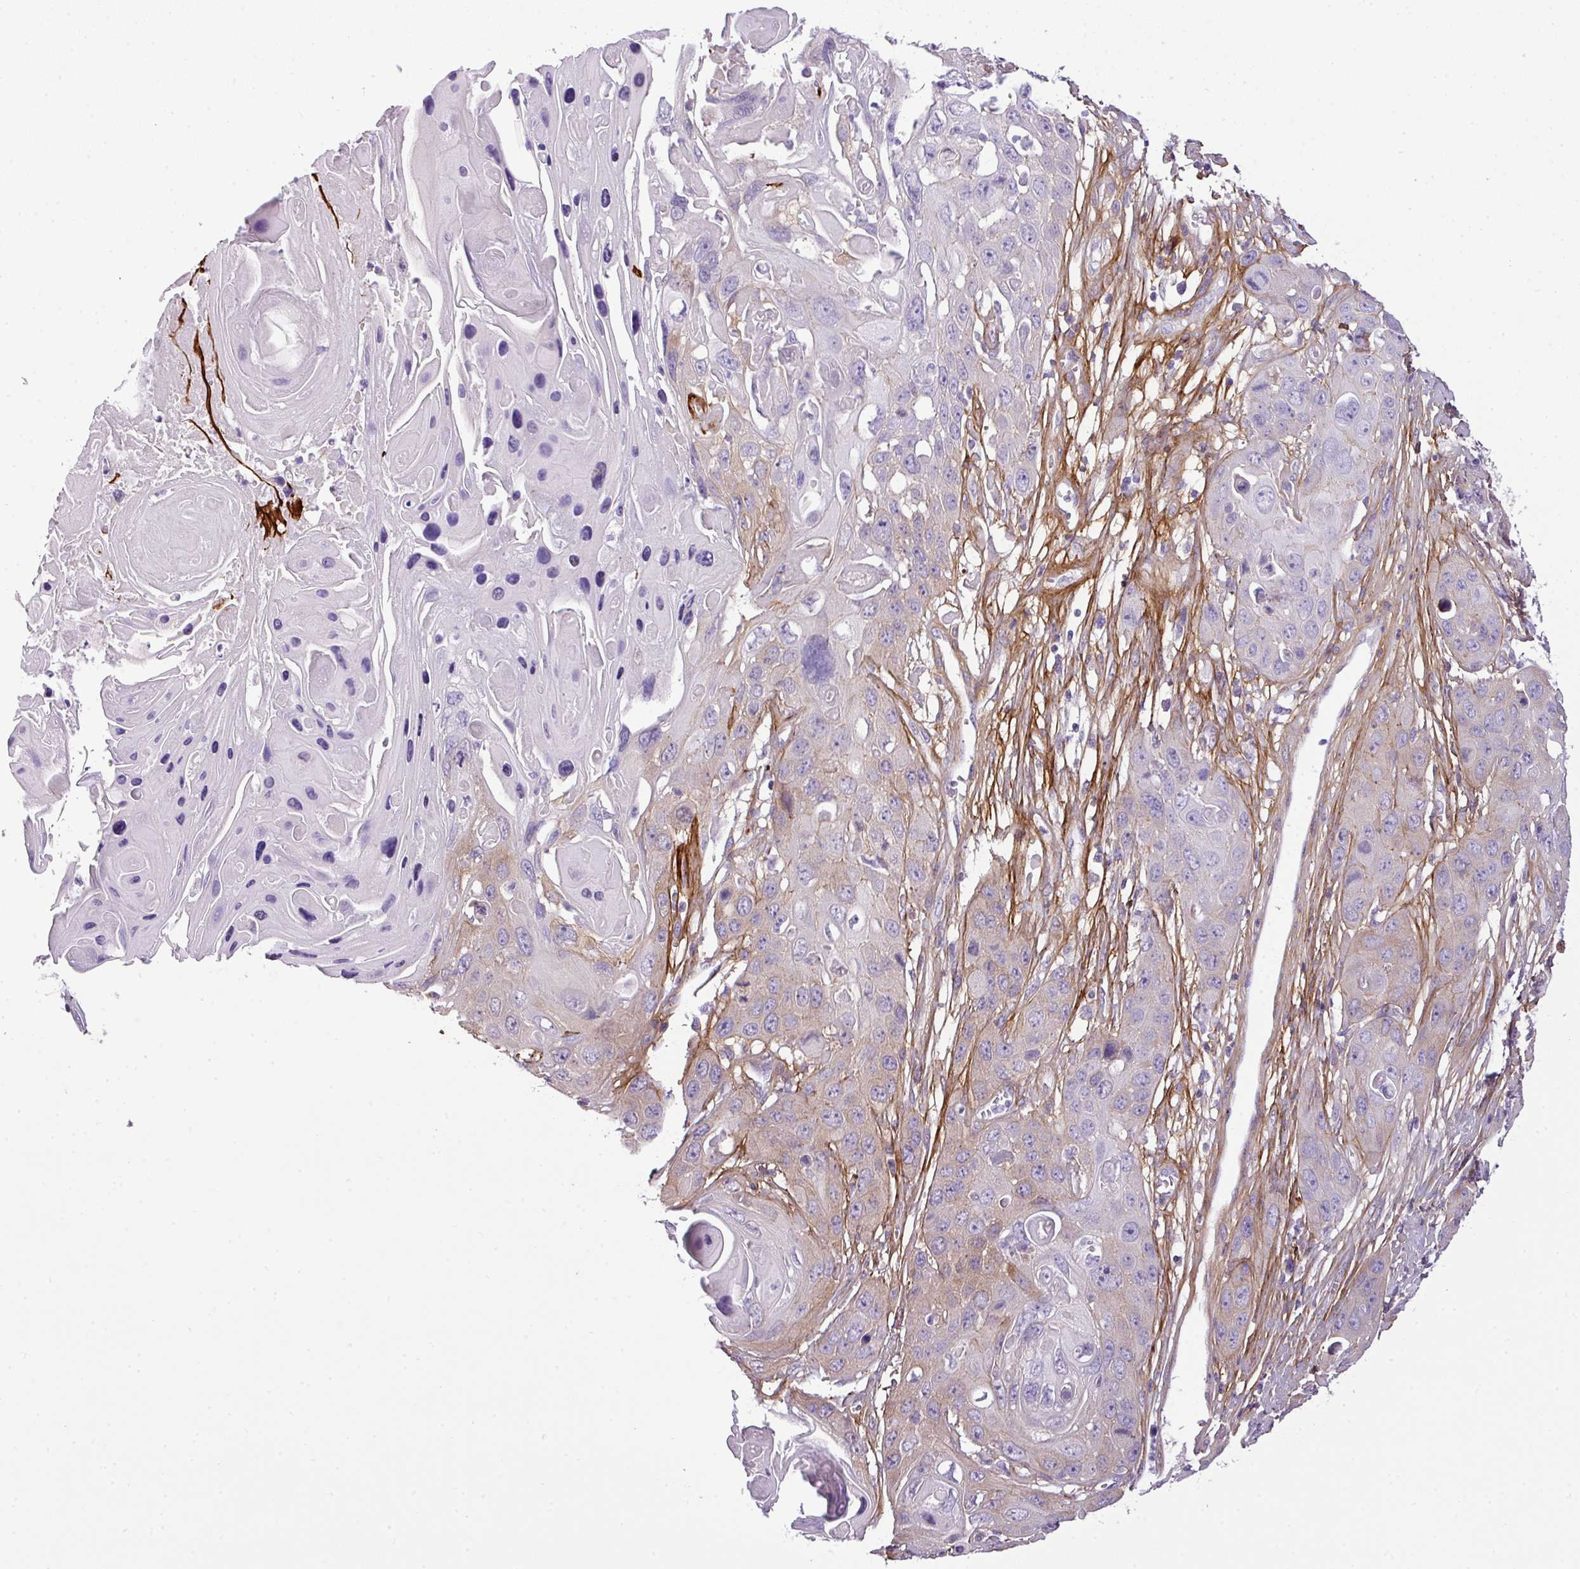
{"staining": {"intensity": "weak", "quantity": "<25%", "location": "cytoplasmic/membranous"}, "tissue": "skin cancer", "cell_type": "Tumor cells", "image_type": "cancer", "snomed": [{"axis": "morphology", "description": "Squamous cell carcinoma, NOS"}, {"axis": "topography", "description": "Skin"}], "caption": "This is an immunohistochemistry (IHC) image of human skin cancer. There is no staining in tumor cells.", "gene": "PARD6G", "patient": {"sex": "male", "age": 55}}